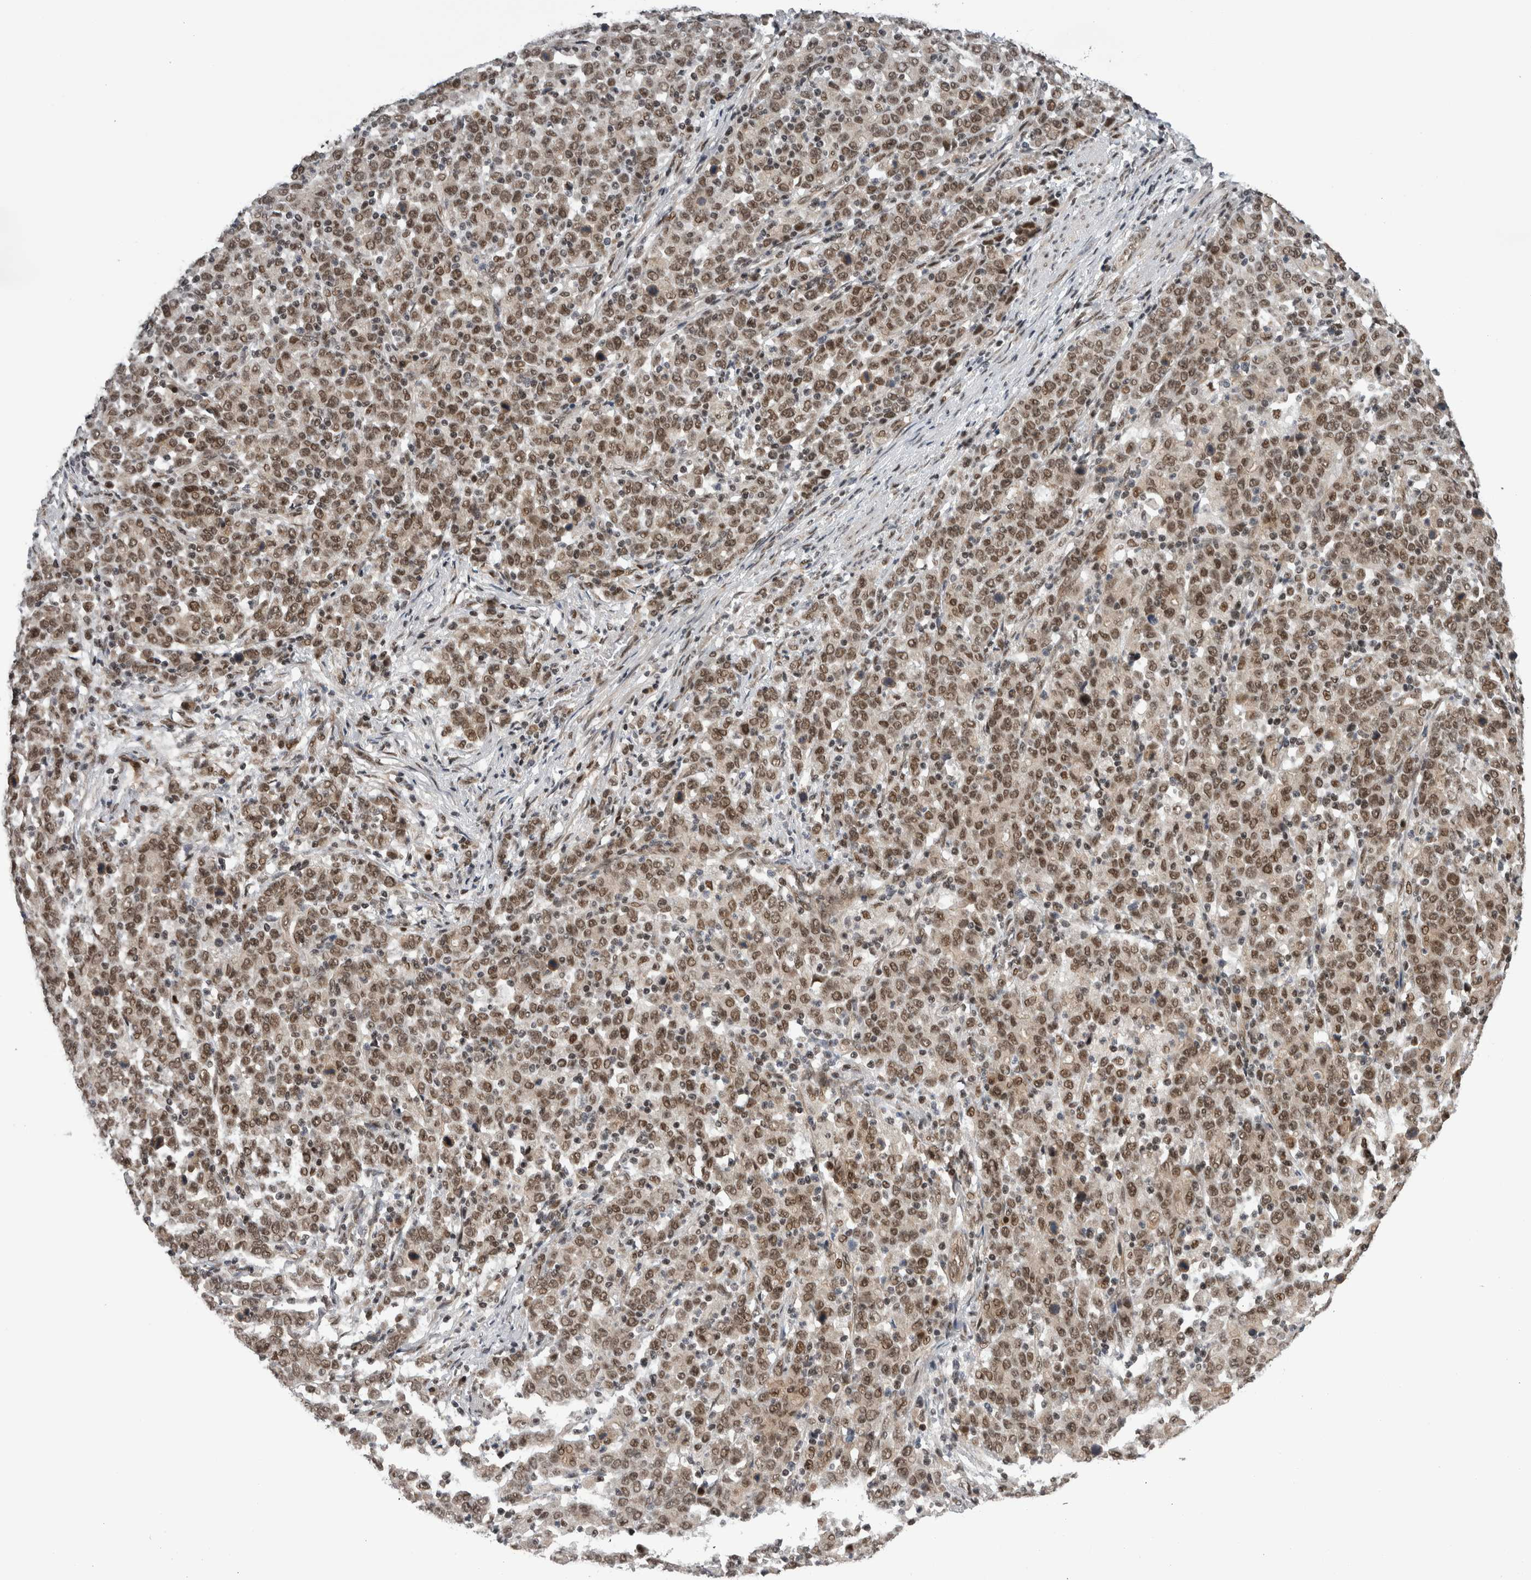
{"staining": {"intensity": "moderate", "quantity": ">75%", "location": "nuclear"}, "tissue": "stomach cancer", "cell_type": "Tumor cells", "image_type": "cancer", "snomed": [{"axis": "morphology", "description": "Adenocarcinoma, NOS"}, {"axis": "topography", "description": "Stomach, upper"}], "caption": "This photomicrograph exhibits IHC staining of stomach cancer (adenocarcinoma), with medium moderate nuclear expression in about >75% of tumor cells.", "gene": "CPSF2", "patient": {"sex": "male", "age": 69}}